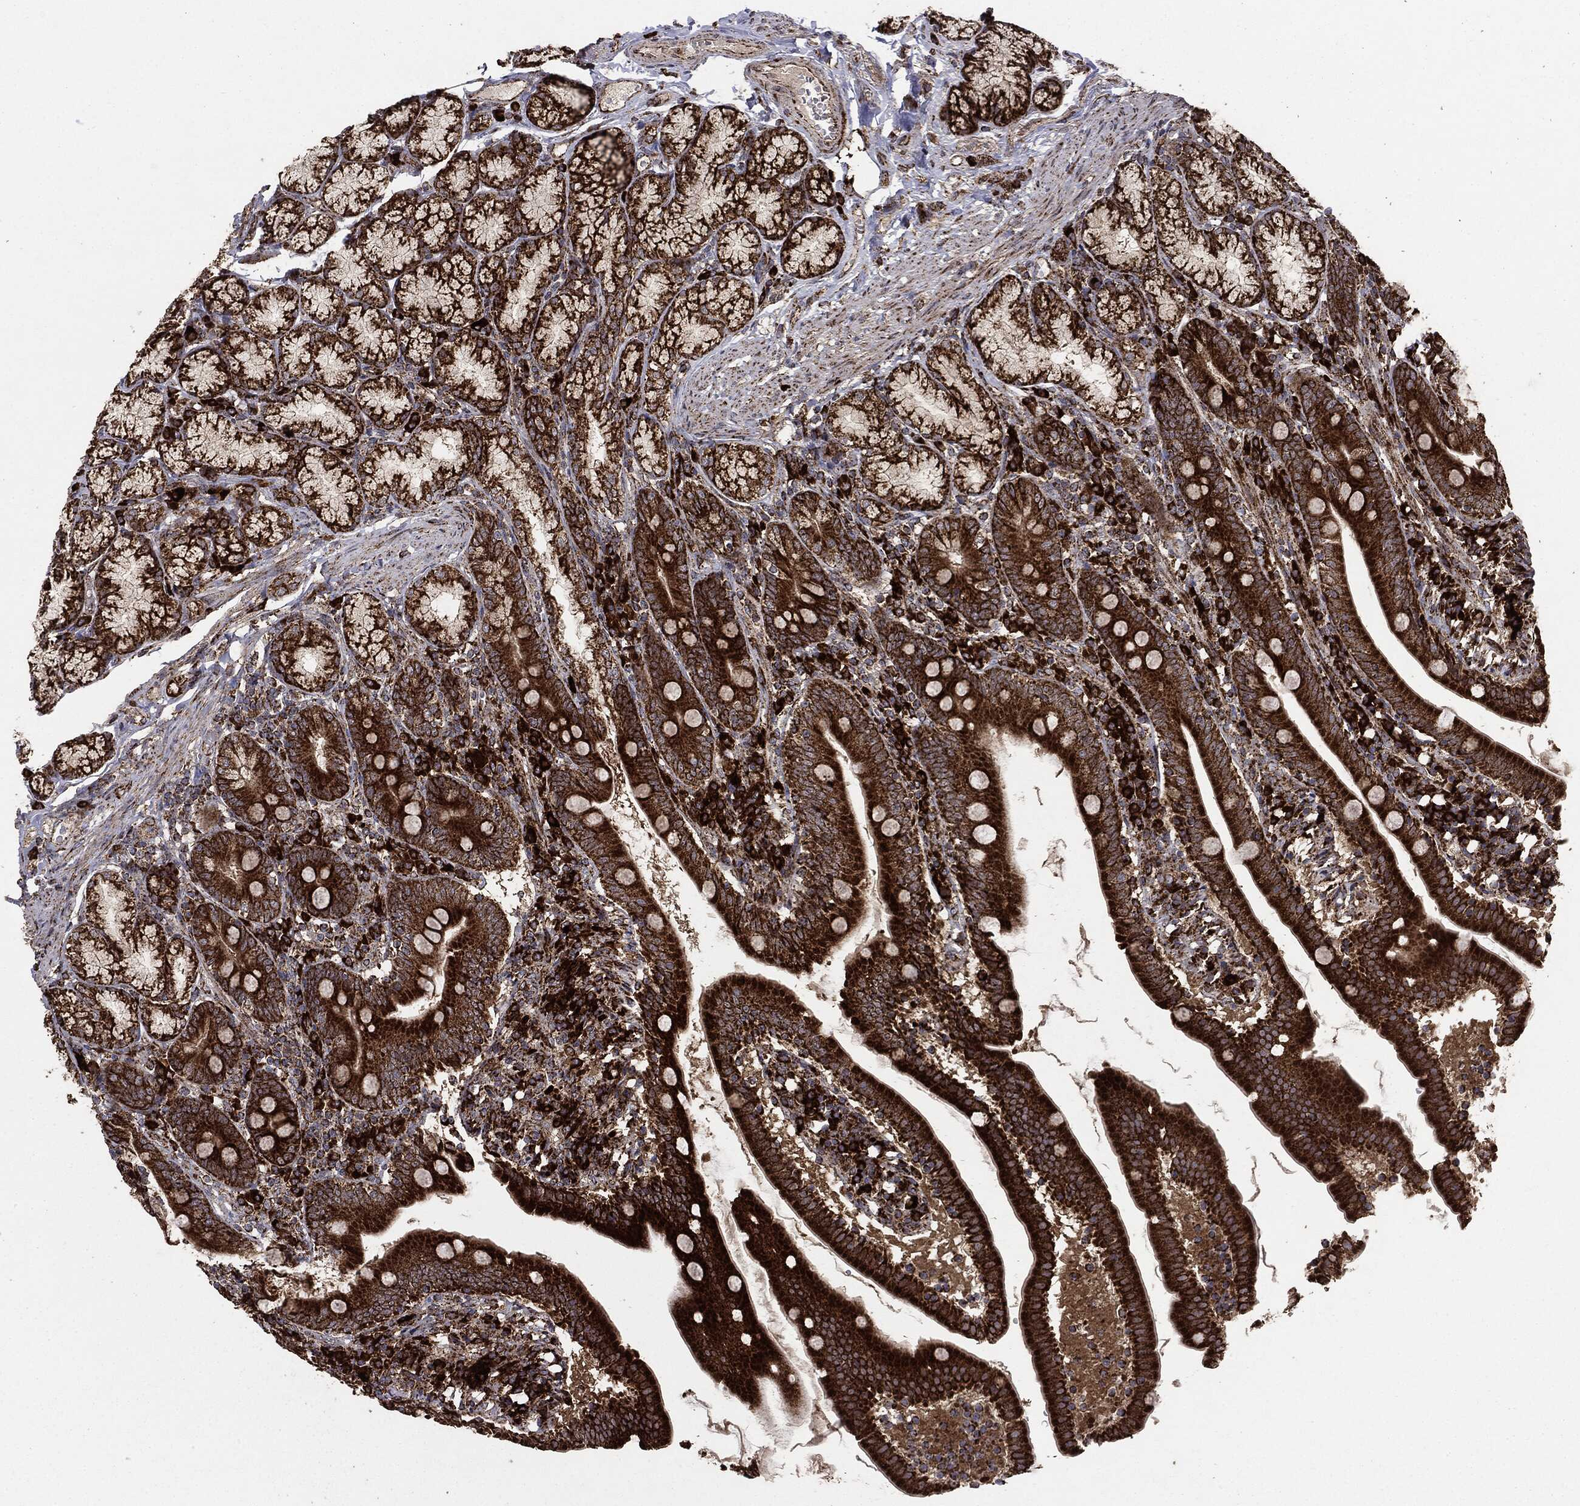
{"staining": {"intensity": "strong", "quantity": ">75%", "location": "cytoplasmic/membranous"}, "tissue": "duodenum", "cell_type": "Glandular cells", "image_type": "normal", "snomed": [{"axis": "morphology", "description": "Normal tissue, NOS"}, {"axis": "topography", "description": "Duodenum"}], "caption": "Protein analysis of unremarkable duodenum shows strong cytoplasmic/membranous staining in about >75% of glandular cells.", "gene": "MAP2K1", "patient": {"sex": "female", "age": 67}}